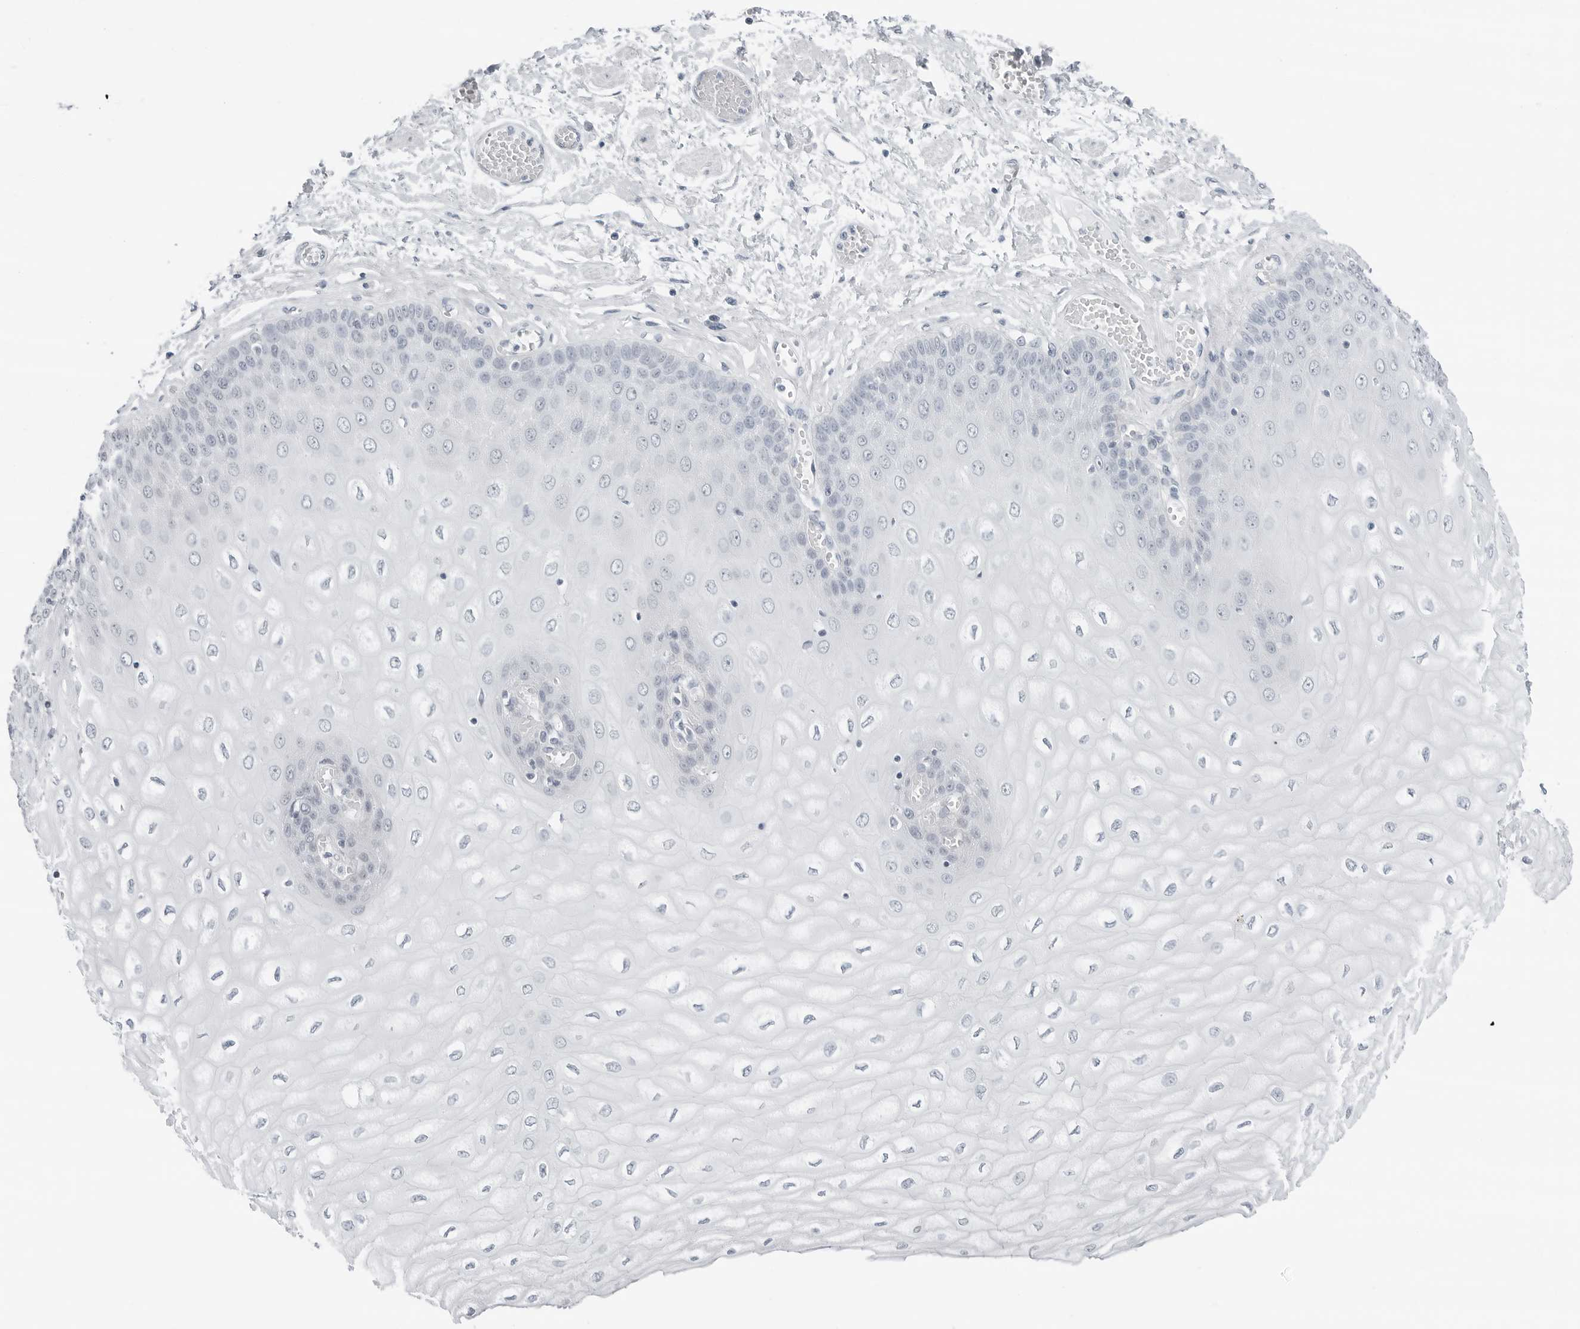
{"staining": {"intensity": "negative", "quantity": "none", "location": "none"}, "tissue": "esophagus", "cell_type": "Squamous epithelial cells", "image_type": "normal", "snomed": [{"axis": "morphology", "description": "Normal tissue, NOS"}, {"axis": "topography", "description": "Esophagus"}], "caption": "An immunohistochemistry photomicrograph of normal esophagus is shown. There is no staining in squamous epithelial cells of esophagus. (DAB (3,3'-diaminobenzidine) IHC with hematoxylin counter stain).", "gene": "XIRP1", "patient": {"sex": "male", "age": 60}}